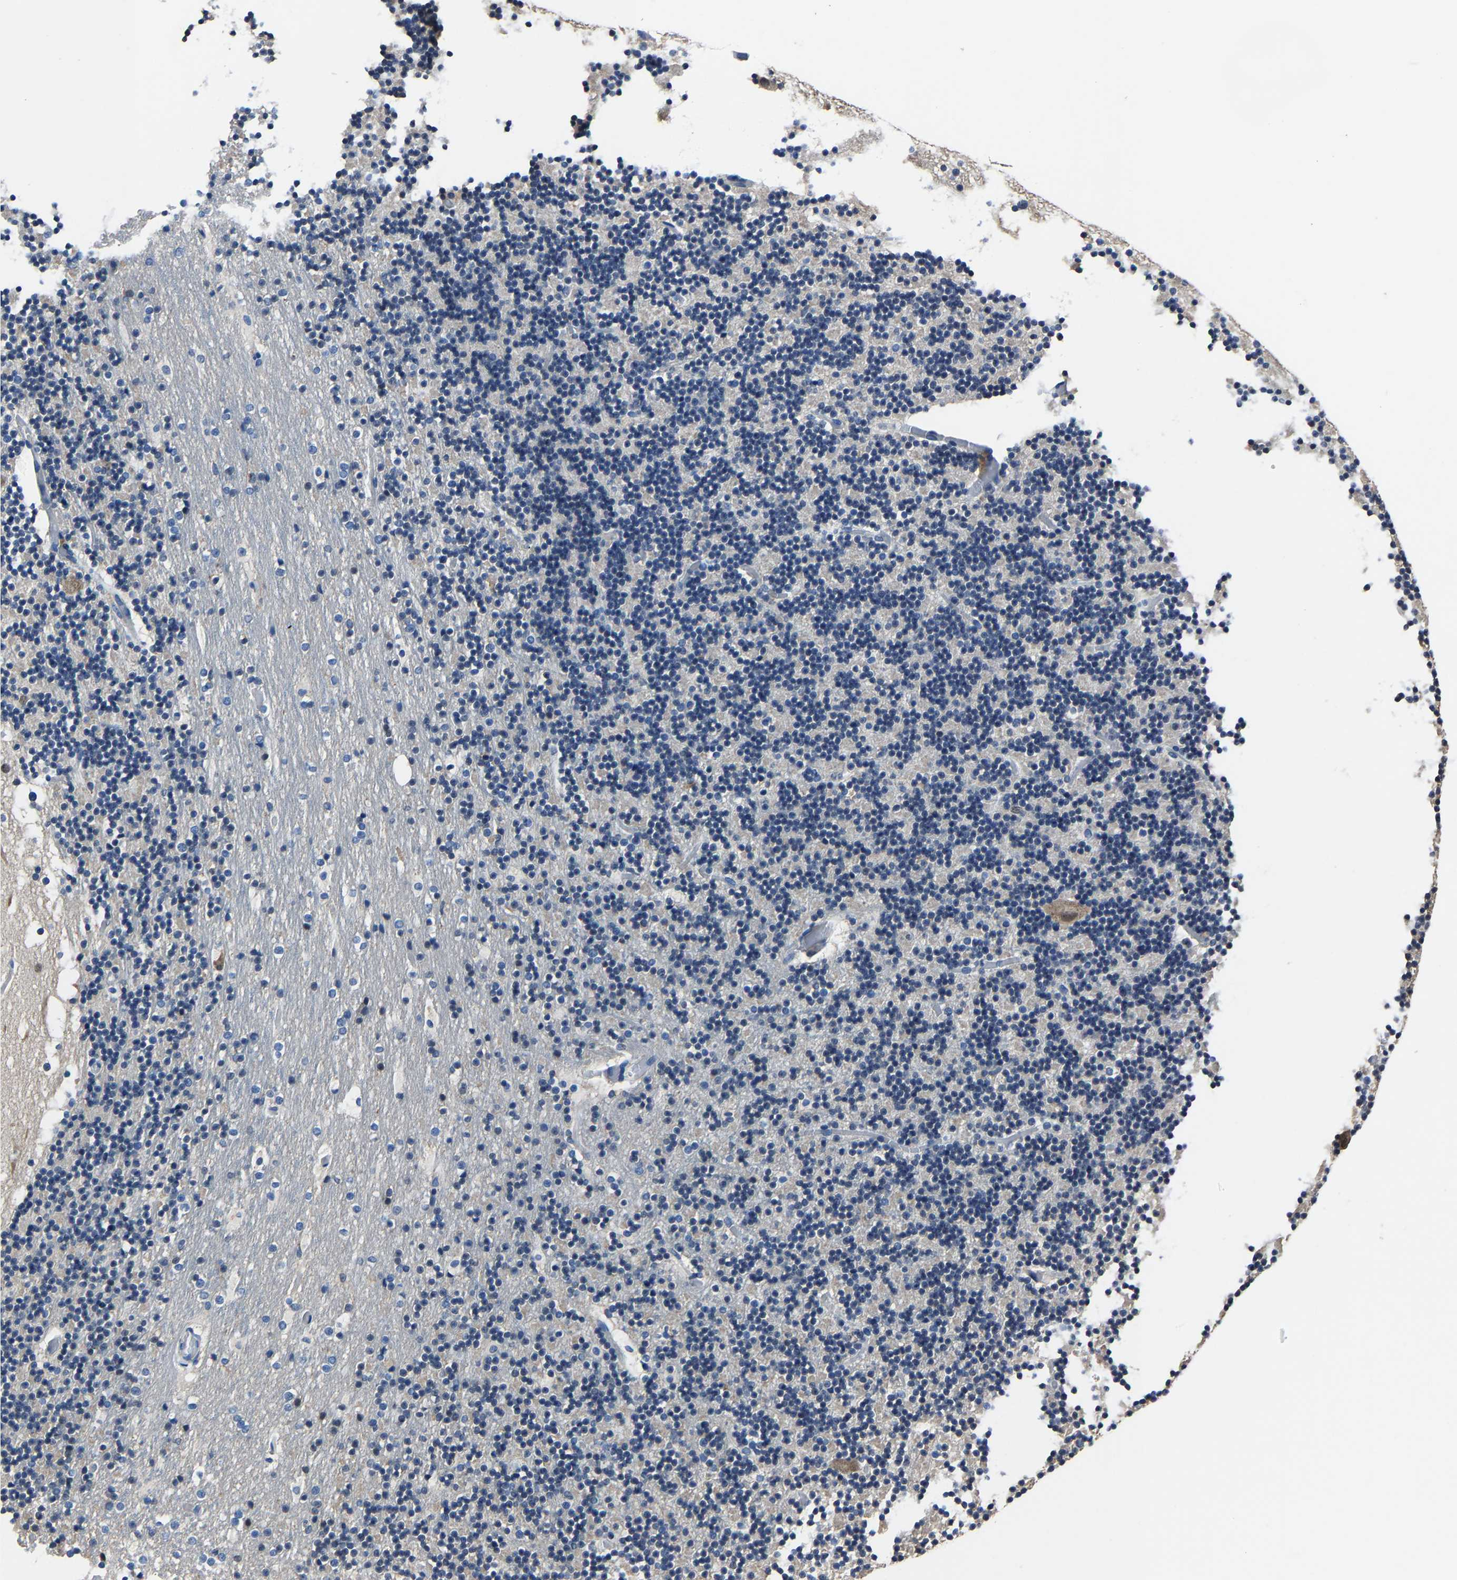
{"staining": {"intensity": "negative", "quantity": "none", "location": "none"}, "tissue": "cerebellum", "cell_type": "Cells in granular layer", "image_type": "normal", "snomed": [{"axis": "morphology", "description": "Normal tissue, NOS"}, {"axis": "topography", "description": "Cerebellum"}], "caption": "Histopathology image shows no protein positivity in cells in granular layer of benign cerebellum. The staining is performed using DAB (3,3'-diaminobenzidine) brown chromogen with nuclei counter-stained in using hematoxylin.", "gene": "STRBP", "patient": {"sex": "male", "age": 57}}